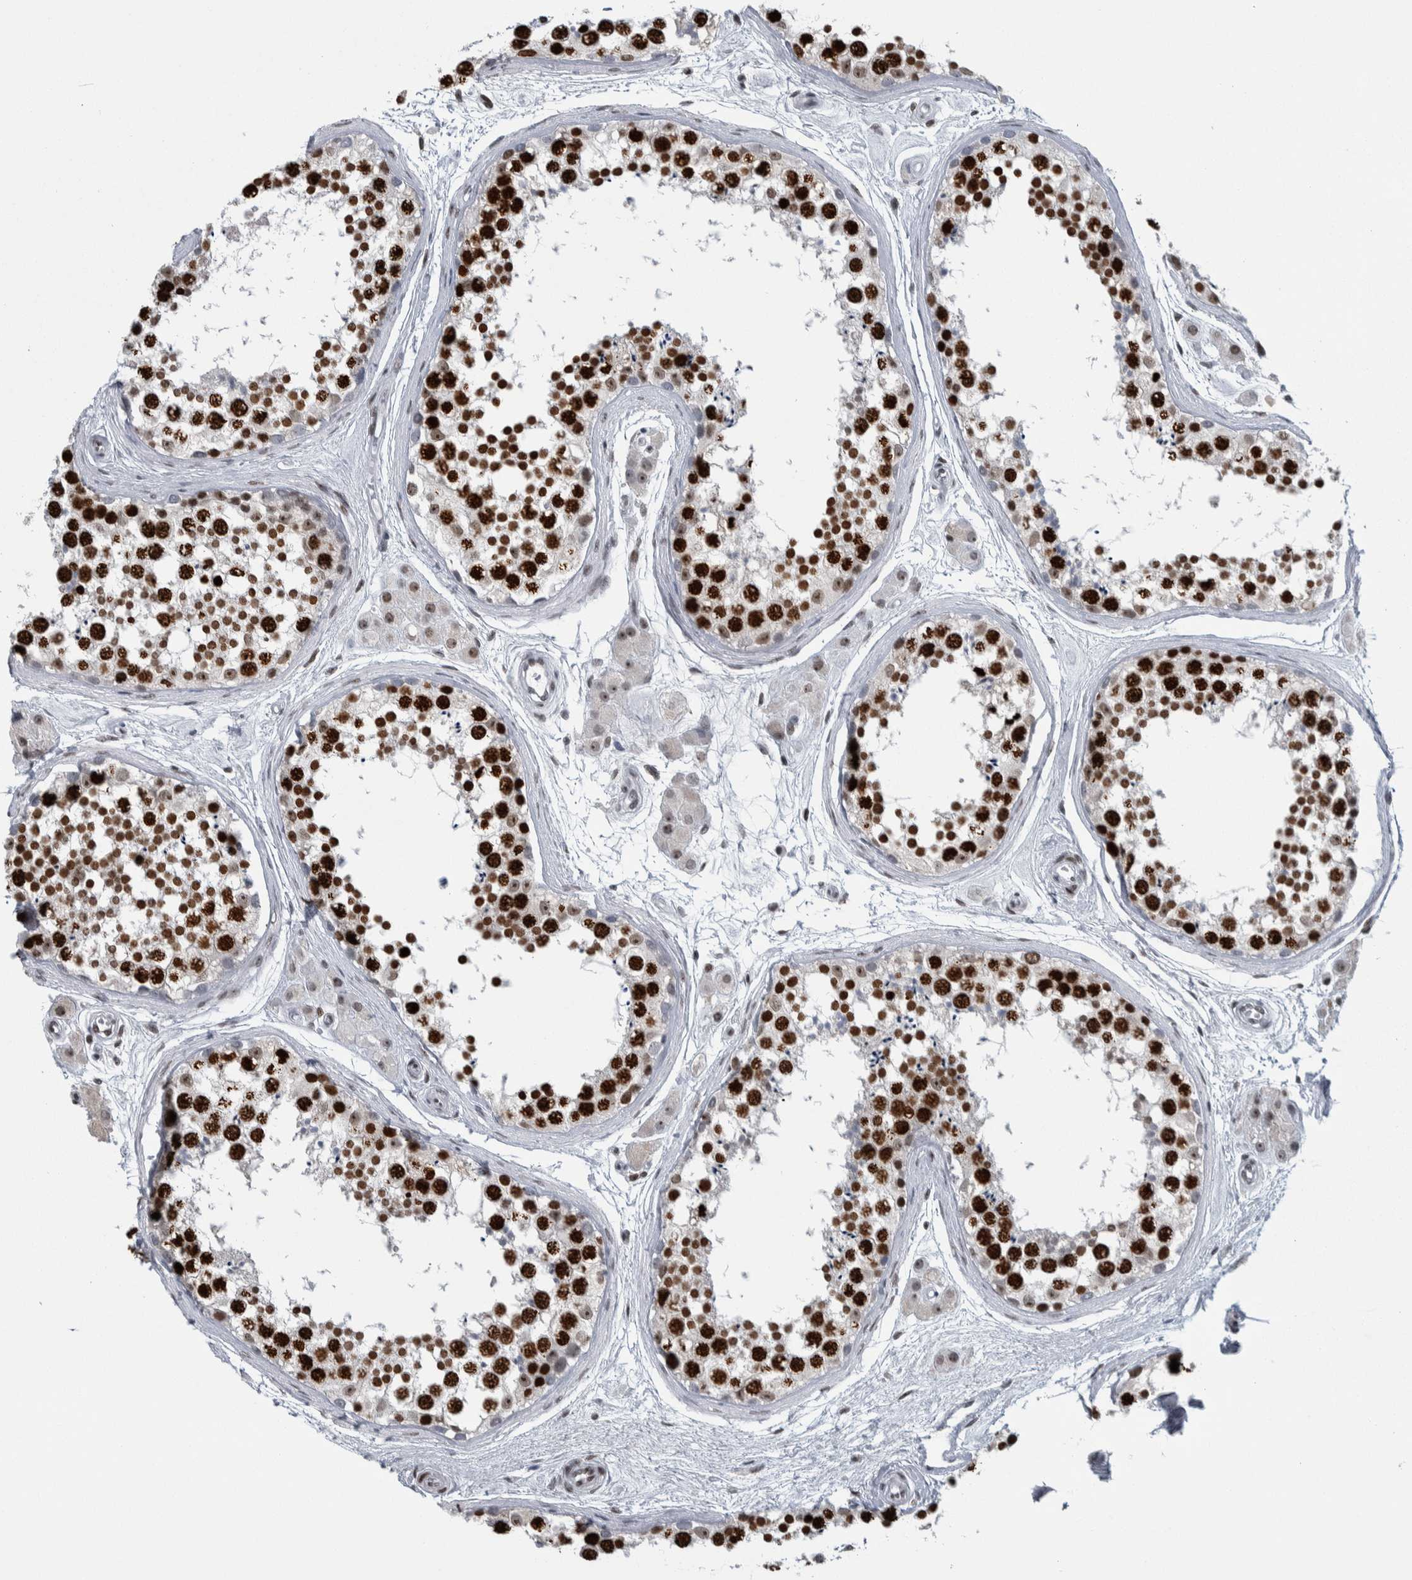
{"staining": {"intensity": "strong", "quantity": ">75%", "location": "nuclear"}, "tissue": "testis", "cell_type": "Cells in seminiferous ducts", "image_type": "normal", "snomed": [{"axis": "morphology", "description": "Normal tissue, NOS"}, {"axis": "topography", "description": "Testis"}], "caption": "Cells in seminiferous ducts demonstrate high levels of strong nuclear expression in about >75% of cells in unremarkable testis.", "gene": "TOP2B", "patient": {"sex": "male", "age": 56}}